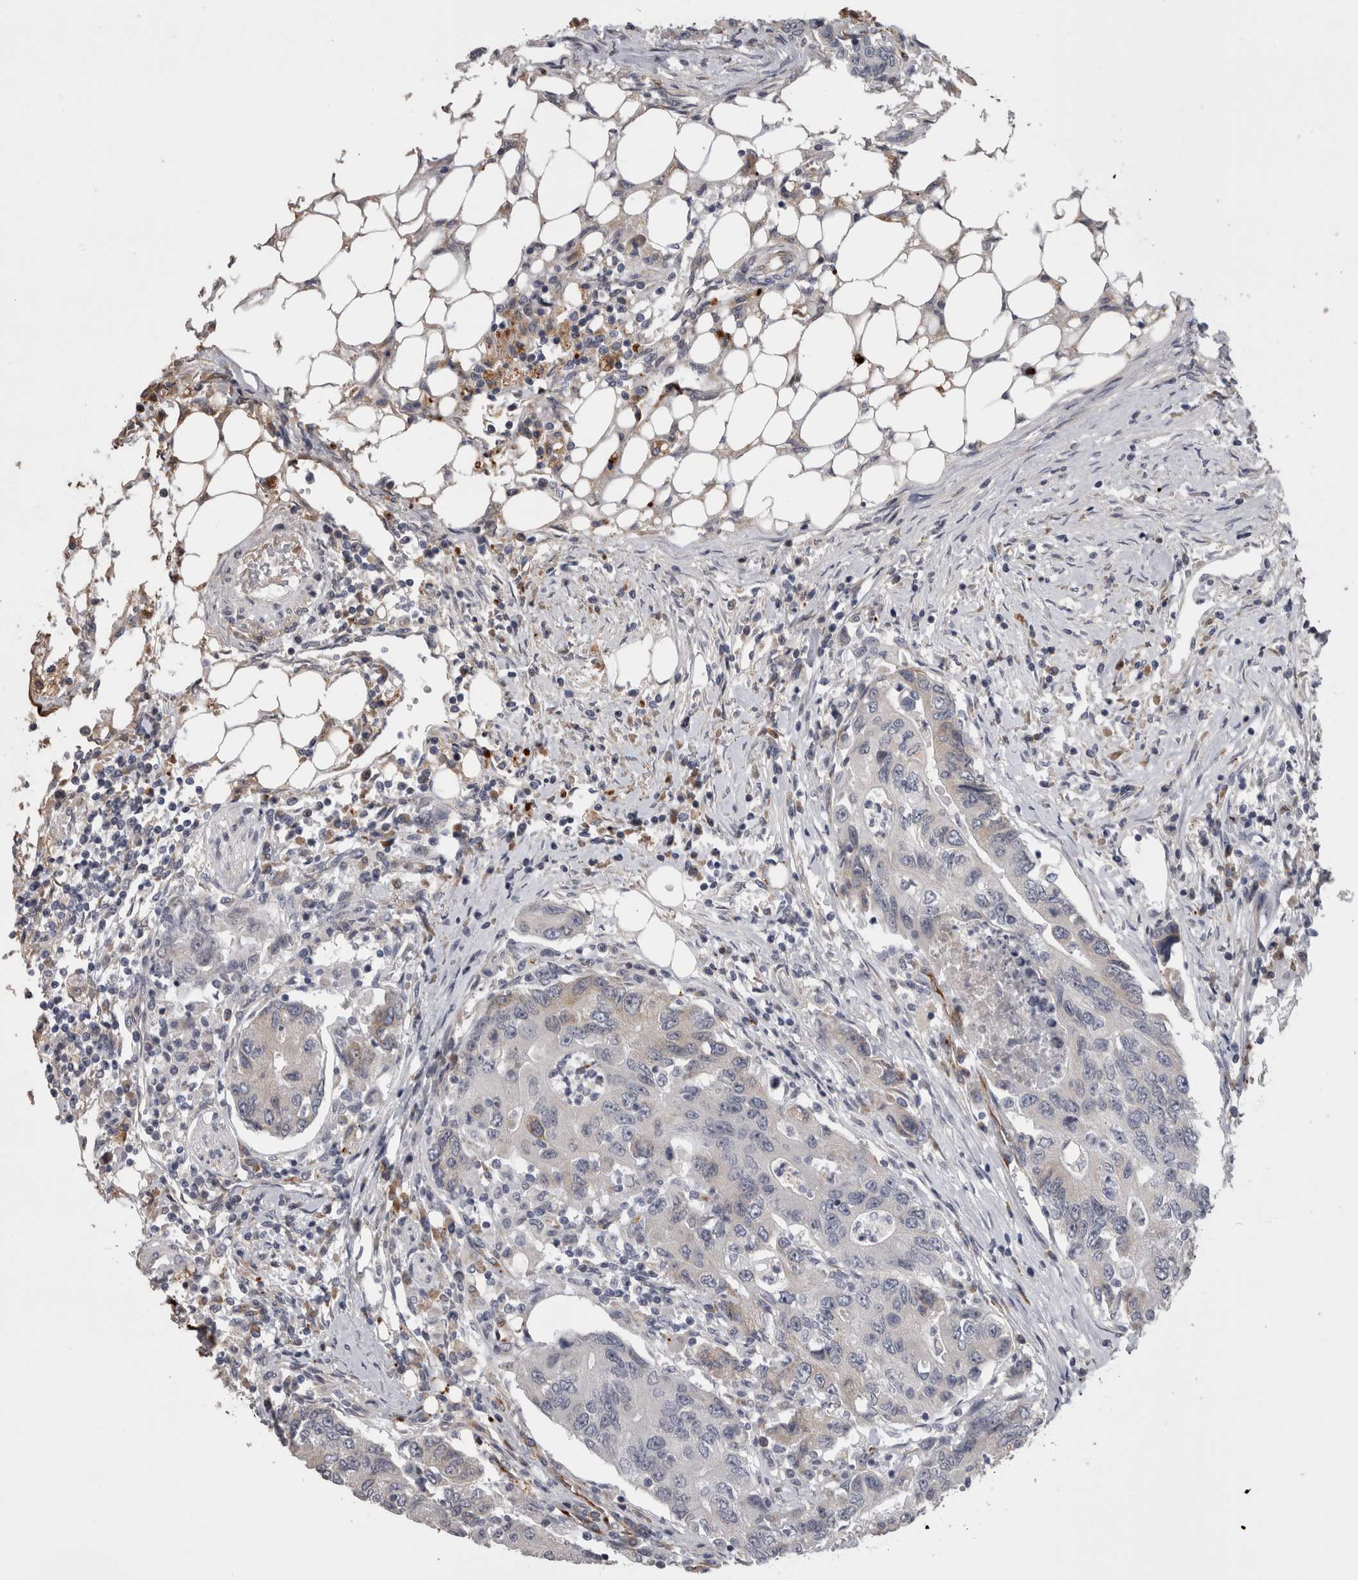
{"staining": {"intensity": "negative", "quantity": "none", "location": "none"}, "tissue": "colorectal cancer", "cell_type": "Tumor cells", "image_type": "cancer", "snomed": [{"axis": "morphology", "description": "Adenocarcinoma, NOS"}, {"axis": "topography", "description": "Colon"}], "caption": "This is an IHC image of human colorectal adenocarcinoma. There is no positivity in tumor cells.", "gene": "STC1", "patient": {"sex": "female", "age": 77}}